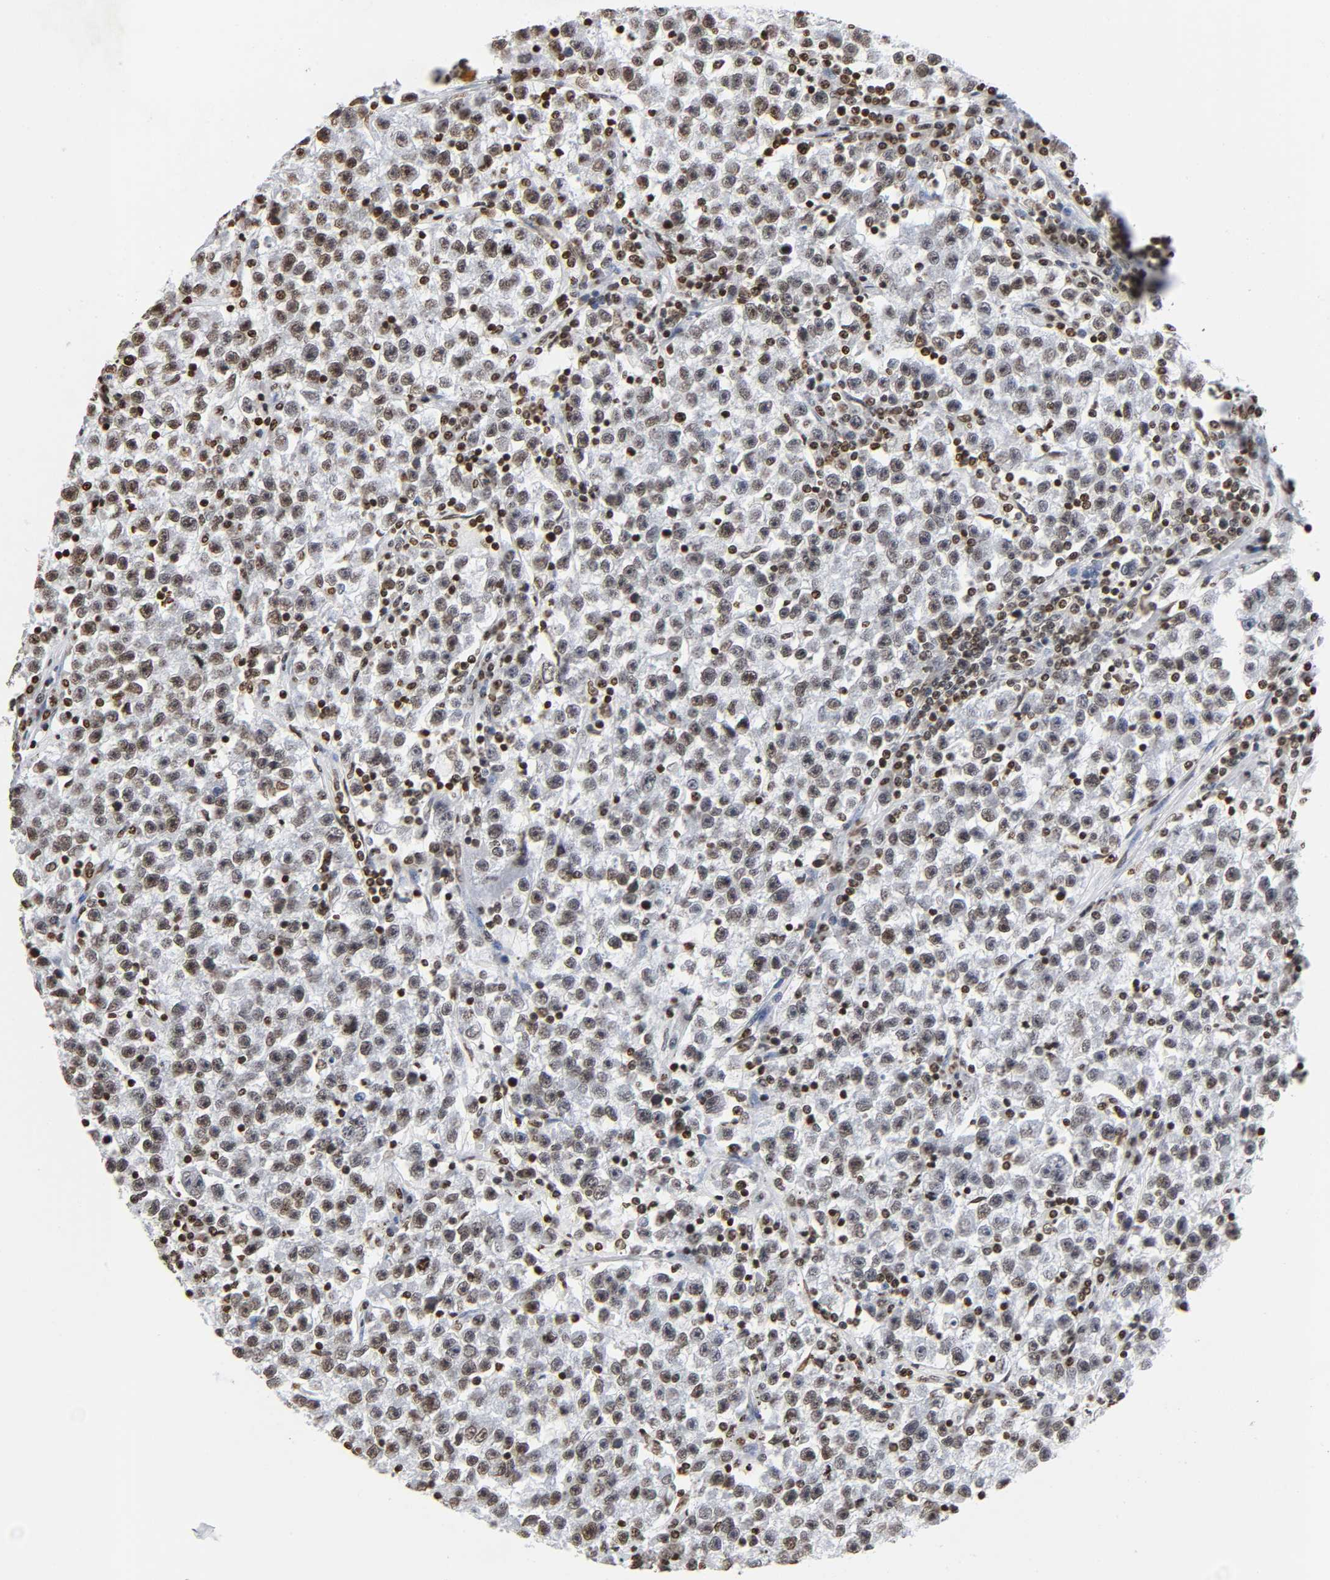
{"staining": {"intensity": "moderate", "quantity": ">75%", "location": "nuclear"}, "tissue": "testis cancer", "cell_type": "Tumor cells", "image_type": "cancer", "snomed": [{"axis": "morphology", "description": "Seminoma, NOS"}, {"axis": "topography", "description": "Testis"}], "caption": "Brown immunohistochemical staining in seminoma (testis) demonstrates moderate nuclear staining in about >75% of tumor cells.", "gene": "HOXA6", "patient": {"sex": "male", "age": 22}}